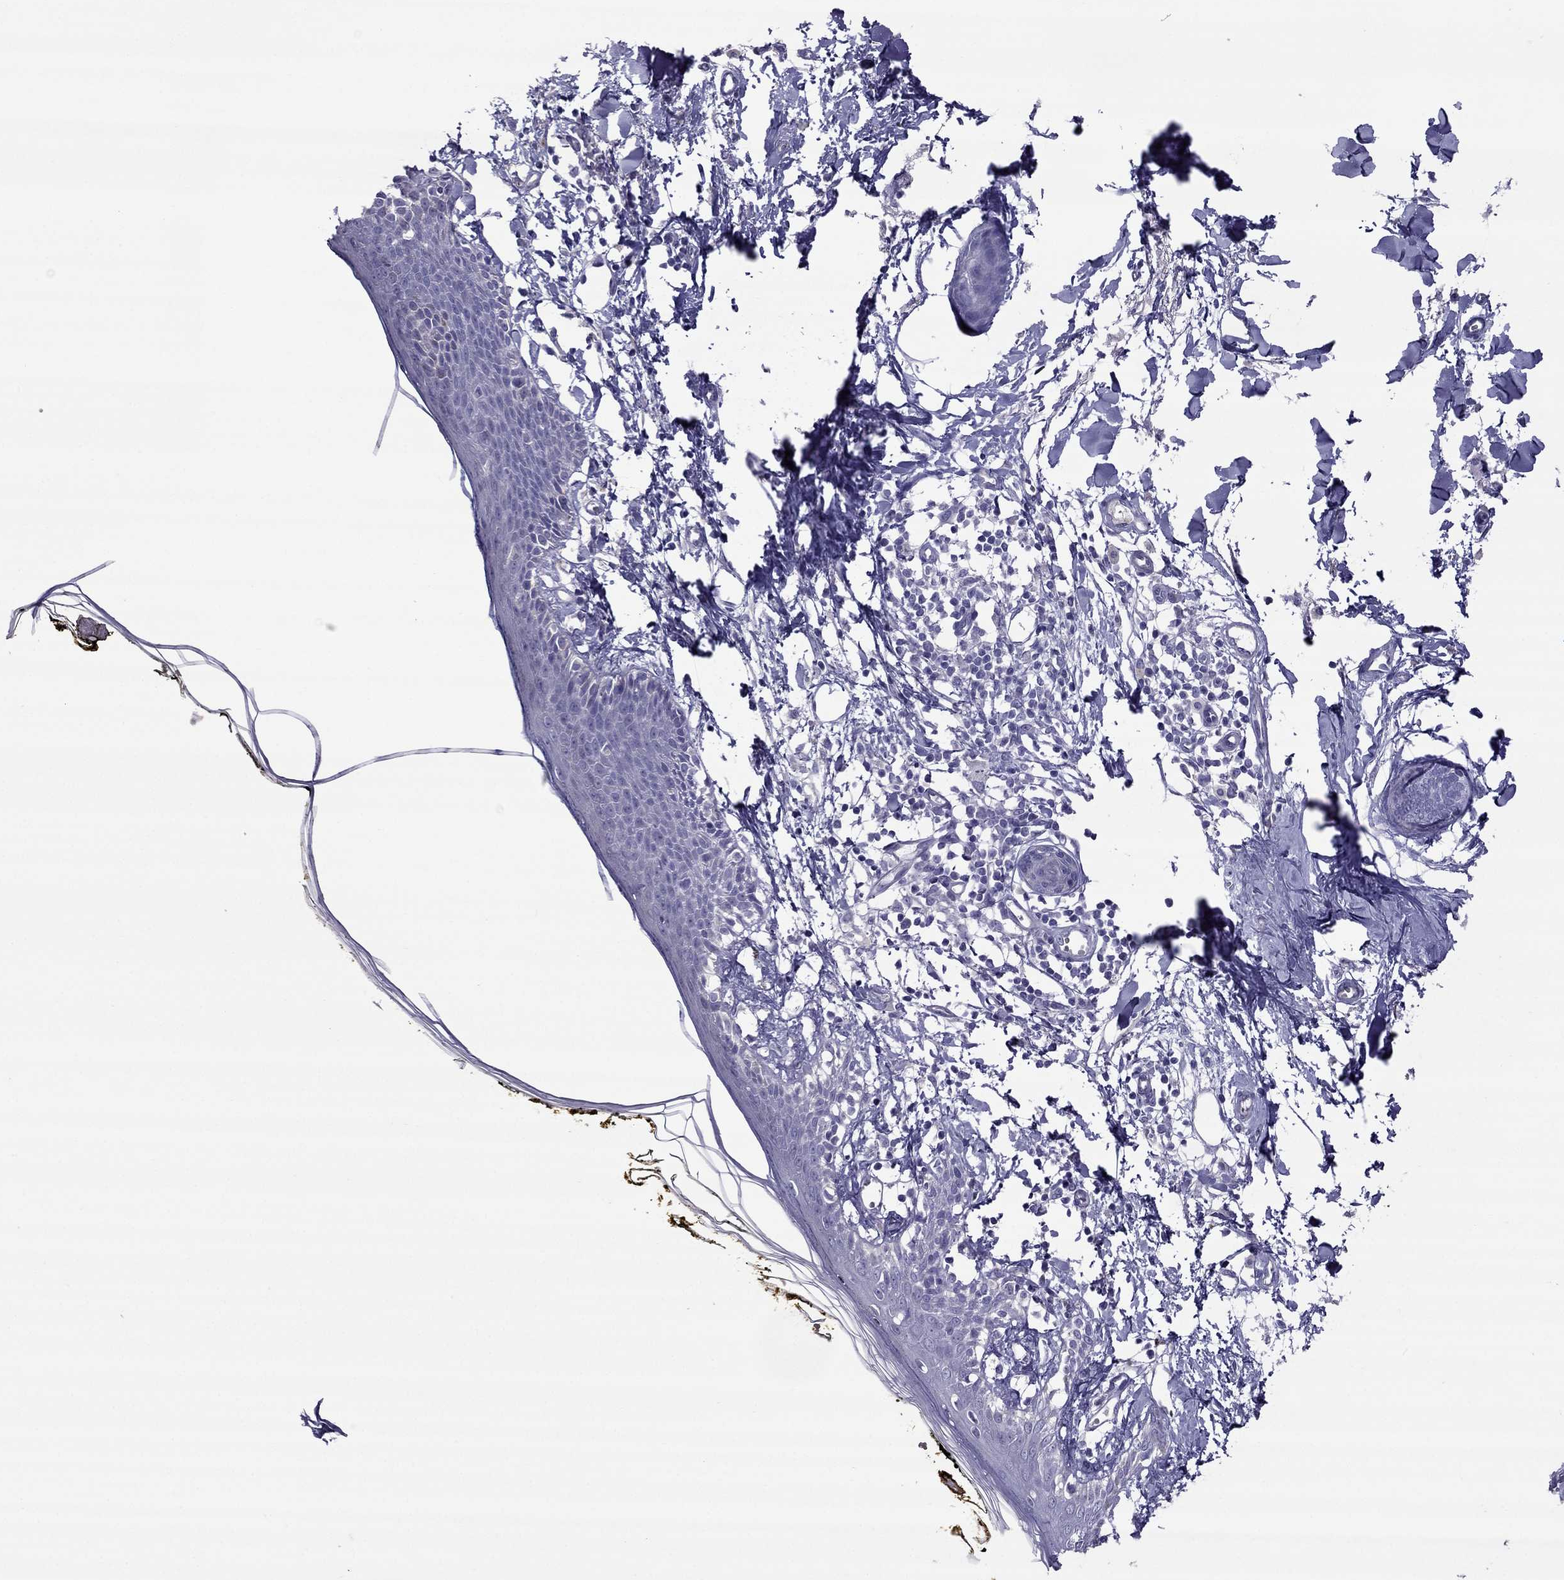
{"staining": {"intensity": "negative", "quantity": "none", "location": "none"}, "tissue": "skin", "cell_type": "Fibroblasts", "image_type": "normal", "snomed": [{"axis": "morphology", "description": "Normal tissue, NOS"}, {"axis": "topography", "description": "Skin"}], "caption": "This photomicrograph is of benign skin stained with immunohistochemistry to label a protein in brown with the nuclei are counter-stained blue. There is no staining in fibroblasts.", "gene": "MYBPH", "patient": {"sex": "male", "age": 76}}